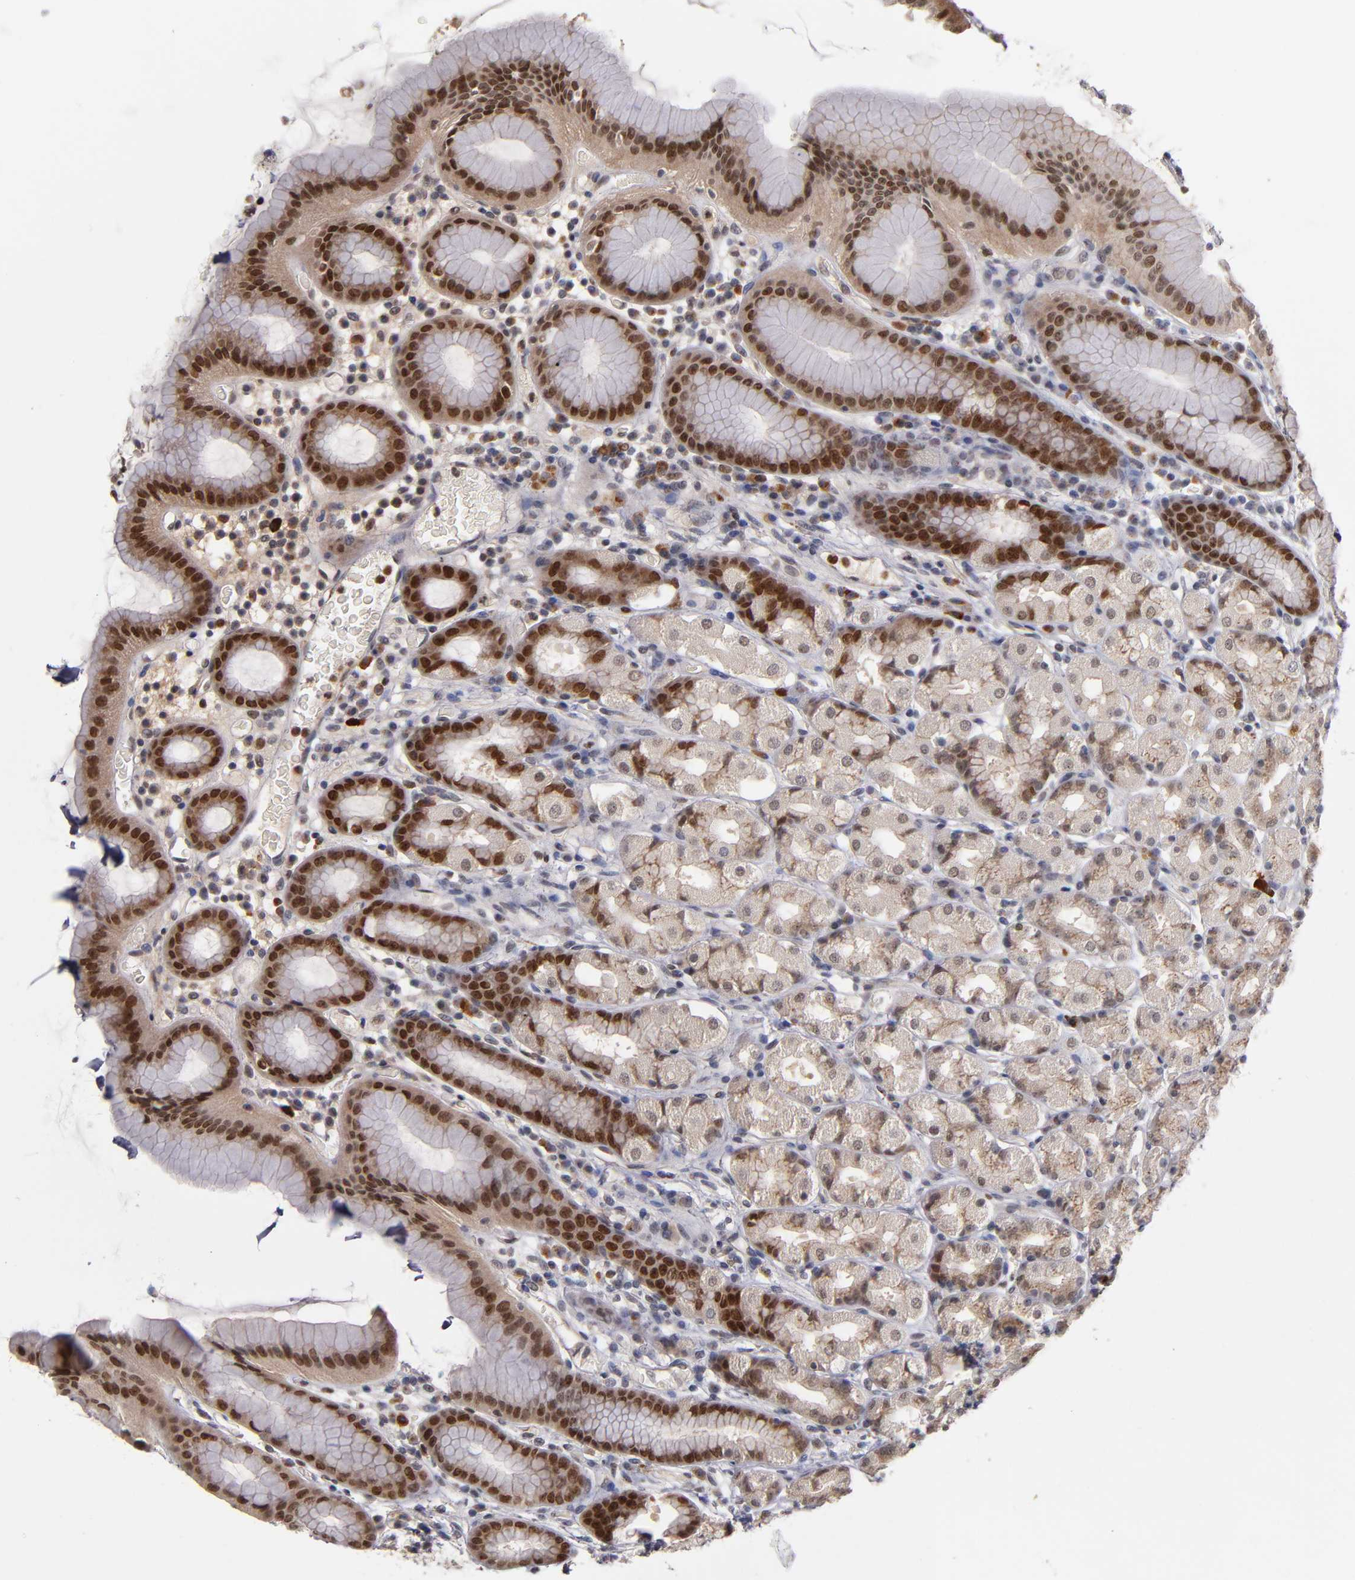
{"staining": {"intensity": "strong", "quantity": "25%-75%", "location": "nuclear"}, "tissue": "stomach", "cell_type": "Glandular cells", "image_type": "normal", "snomed": [{"axis": "morphology", "description": "Normal tissue, NOS"}, {"axis": "topography", "description": "Stomach, upper"}], "caption": "Protein staining of normal stomach demonstrates strong nuclear positivity in approximately 25%-75% of glandular cells.", "gene": "KDM6A", "patient": {"sex": "male", "age": 68}}